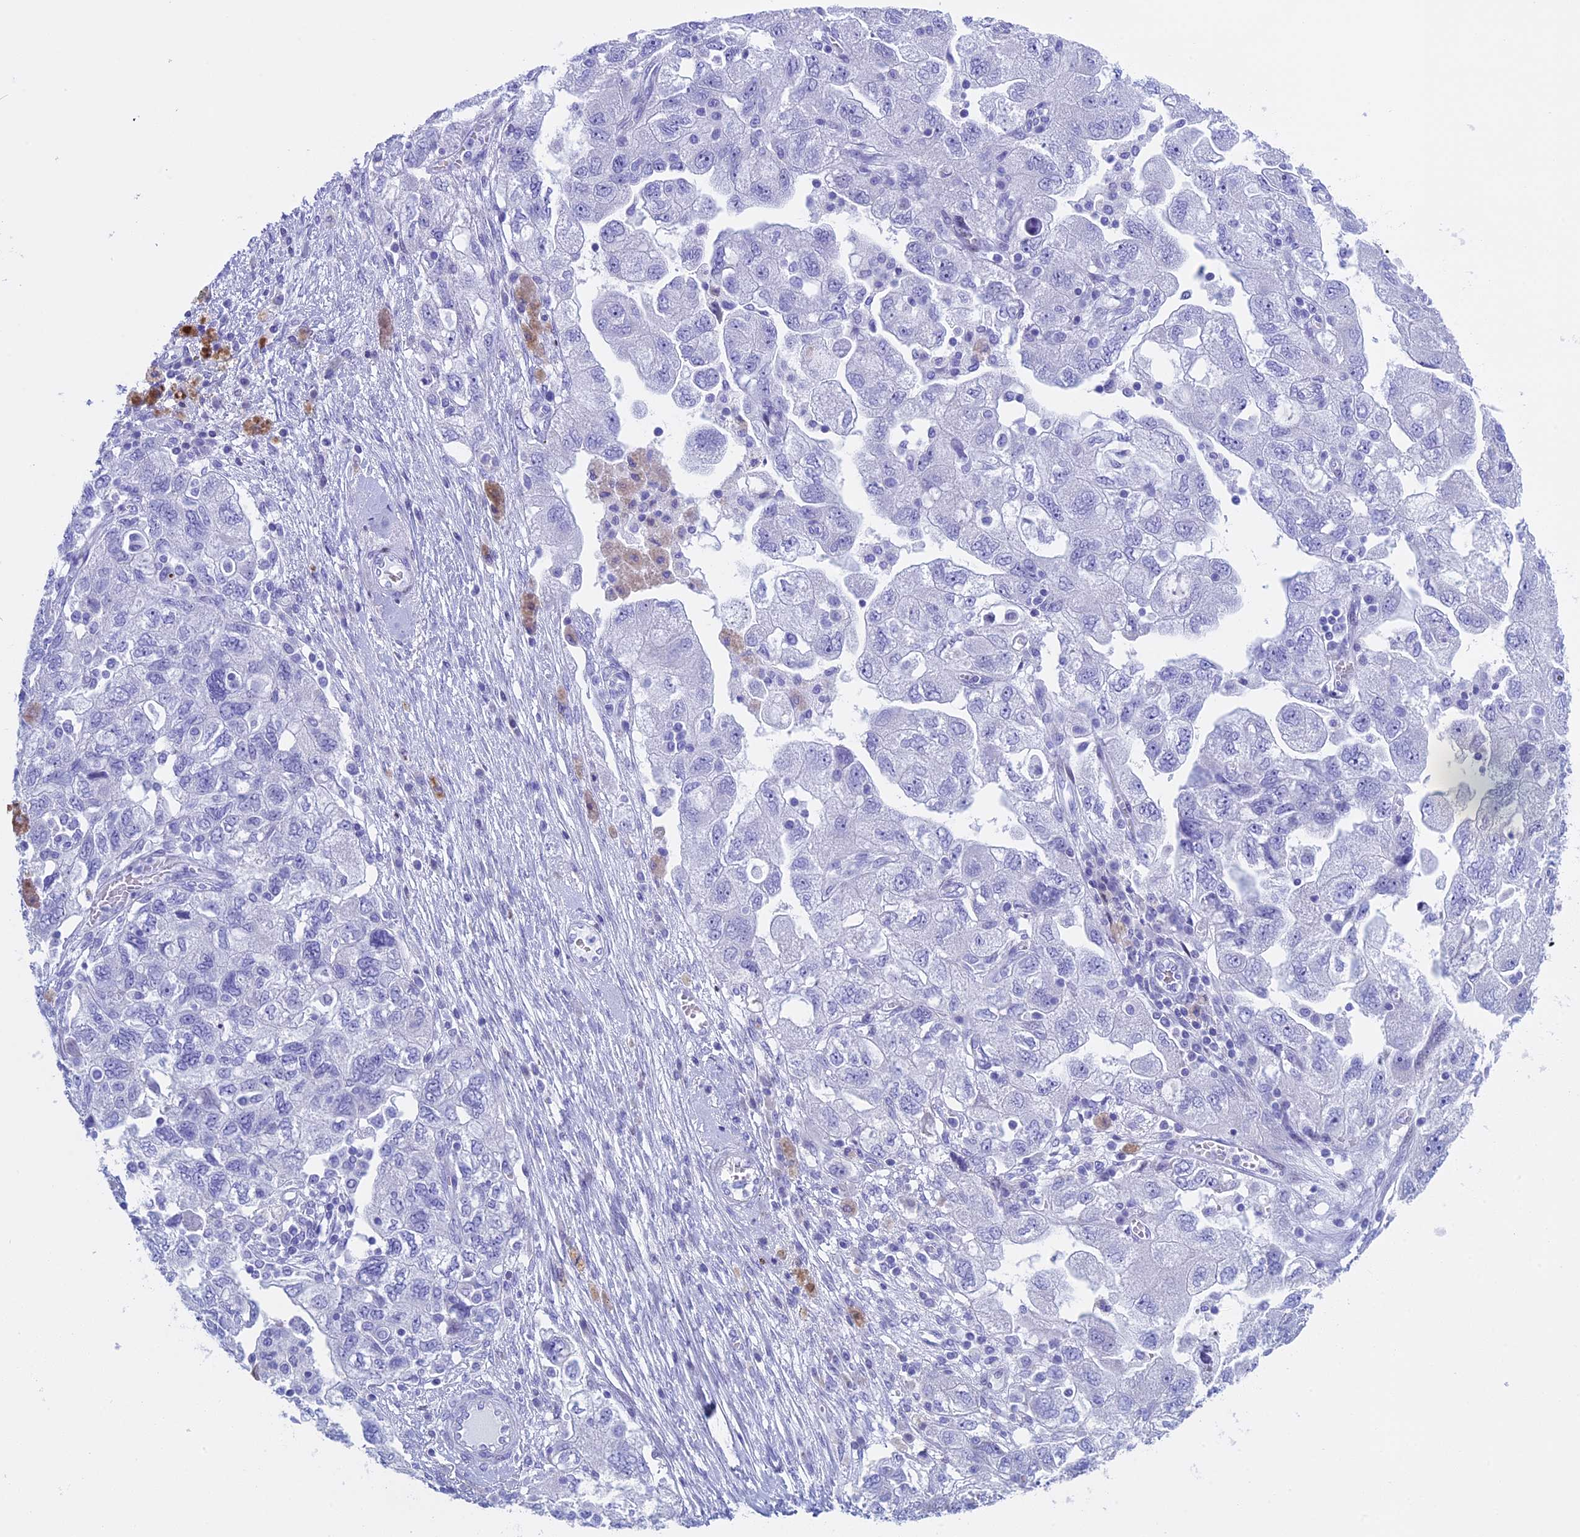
{"staining": {"intensity": "negative", "quantity": "none", "location": "none"}, "tissue": "ovarian cancer", "cell_type": "Tumor cells", "image_type": "cancer", "snomed": [{"axis": "morphology", "description": "Carcinoma, NOS"}, {"axis": "morphology", "description": "Cystadenocarcinoma, serous, NOS"}, {"axis": "topography", "description": "Ovary"}], "caption": "There is no significant staining in tumor cells of ovarian cancer (serous cystadenocarcinoma).", "gene": "KCTD21", "patient": {"sex": "female", "age": 69}}